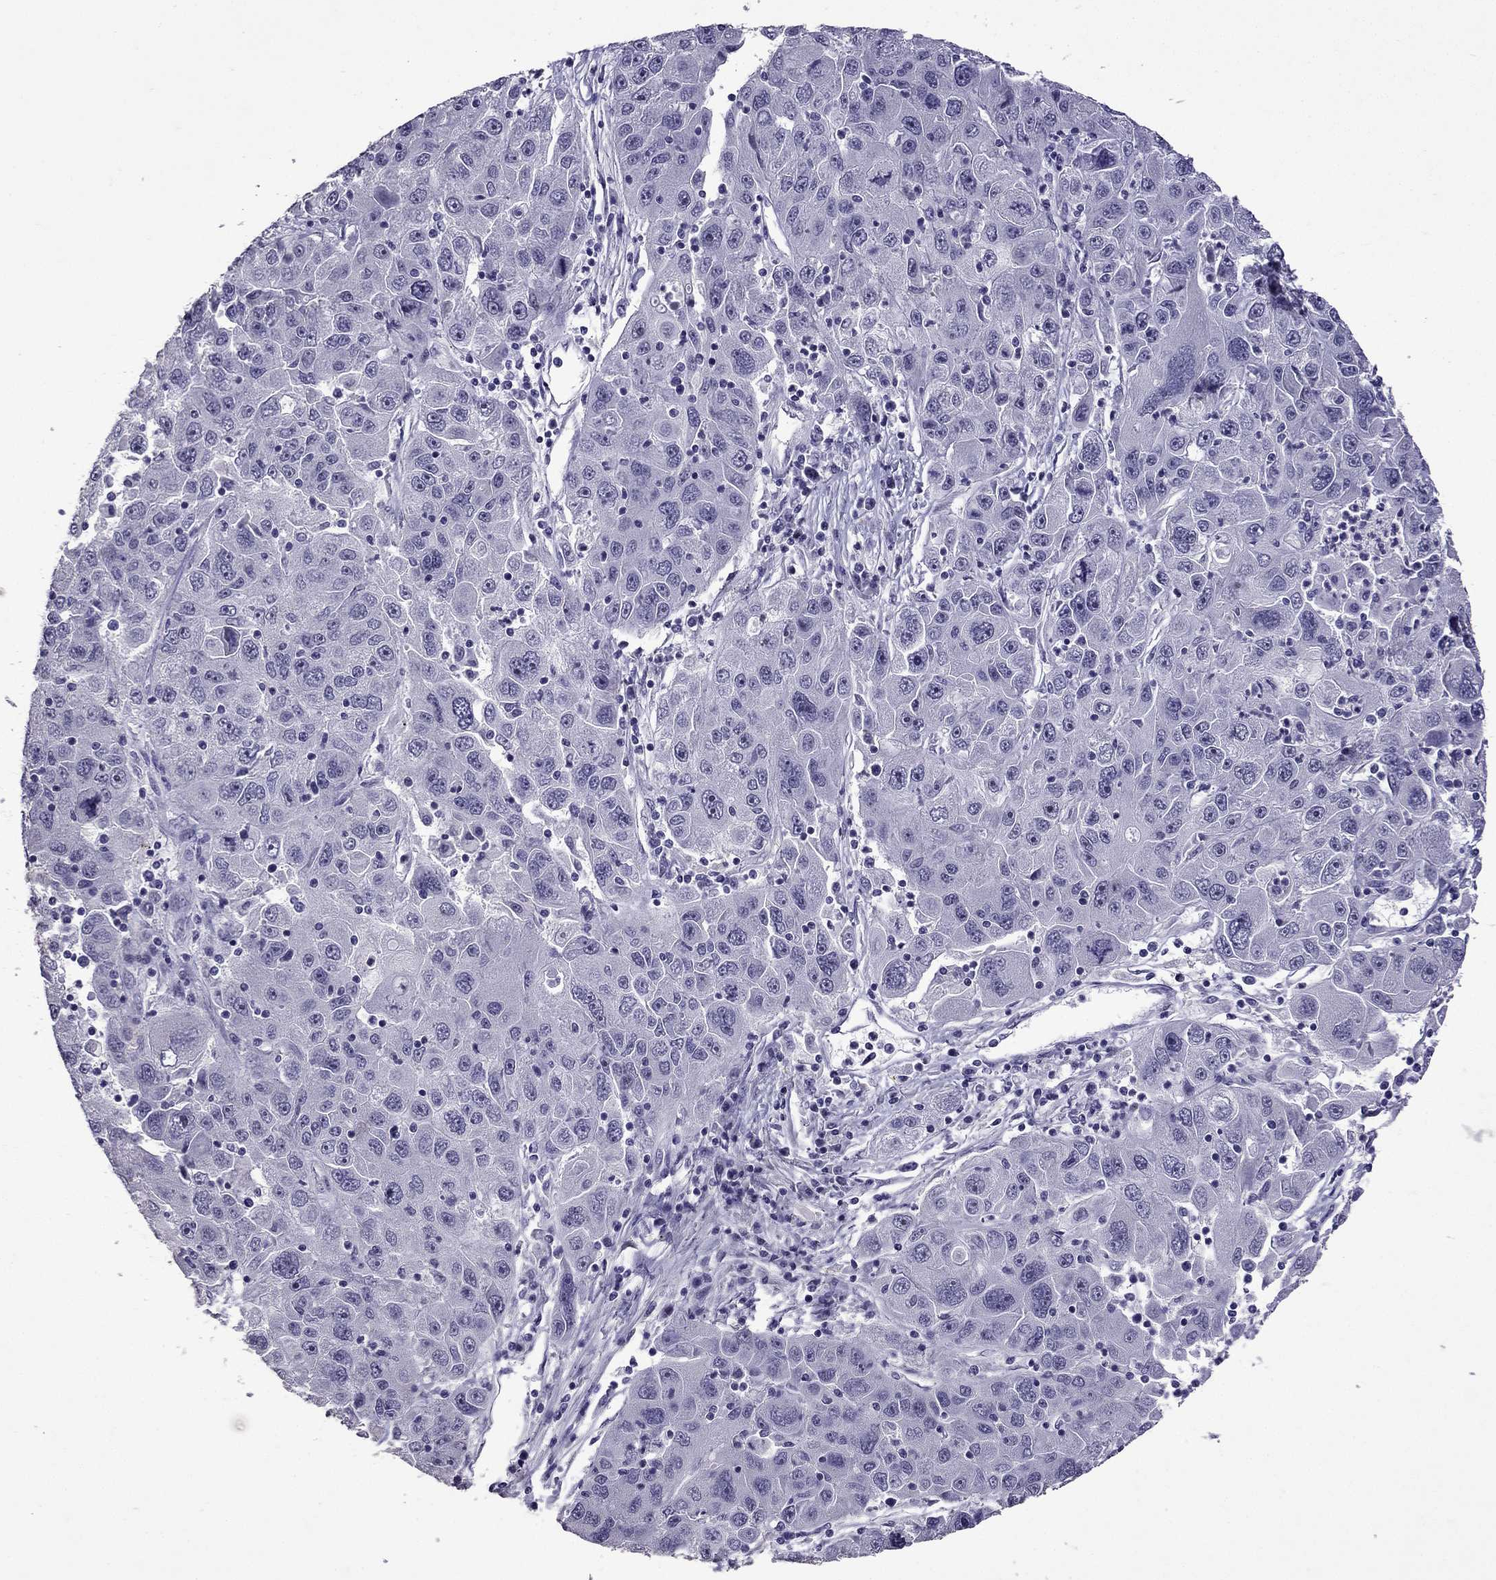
{"staining": {"intensity": "negative", "quantity": "none", "location": "none"}, "tissue": "stomach cancer", "cell_type": "Tumor cells", "image_type": "cancer", "snomed": [{"axis": "morphology", "description": "Adenocarcinoma, NOS"}, {"axis": "topography", "description": "Stomach"}], "caption": "High magnification brightfield microscopy of stomach cancer stained with DAB (3,3'-diaminobenzidine) (brown) and counterstained with hematoxylin (blue): tumor cells show no significant staining. (DAB immunohistochemistry (IHC) with hematoxylin counter stain).", "gene": "TTN", "patient": {"sex": "male", "age": 56}}